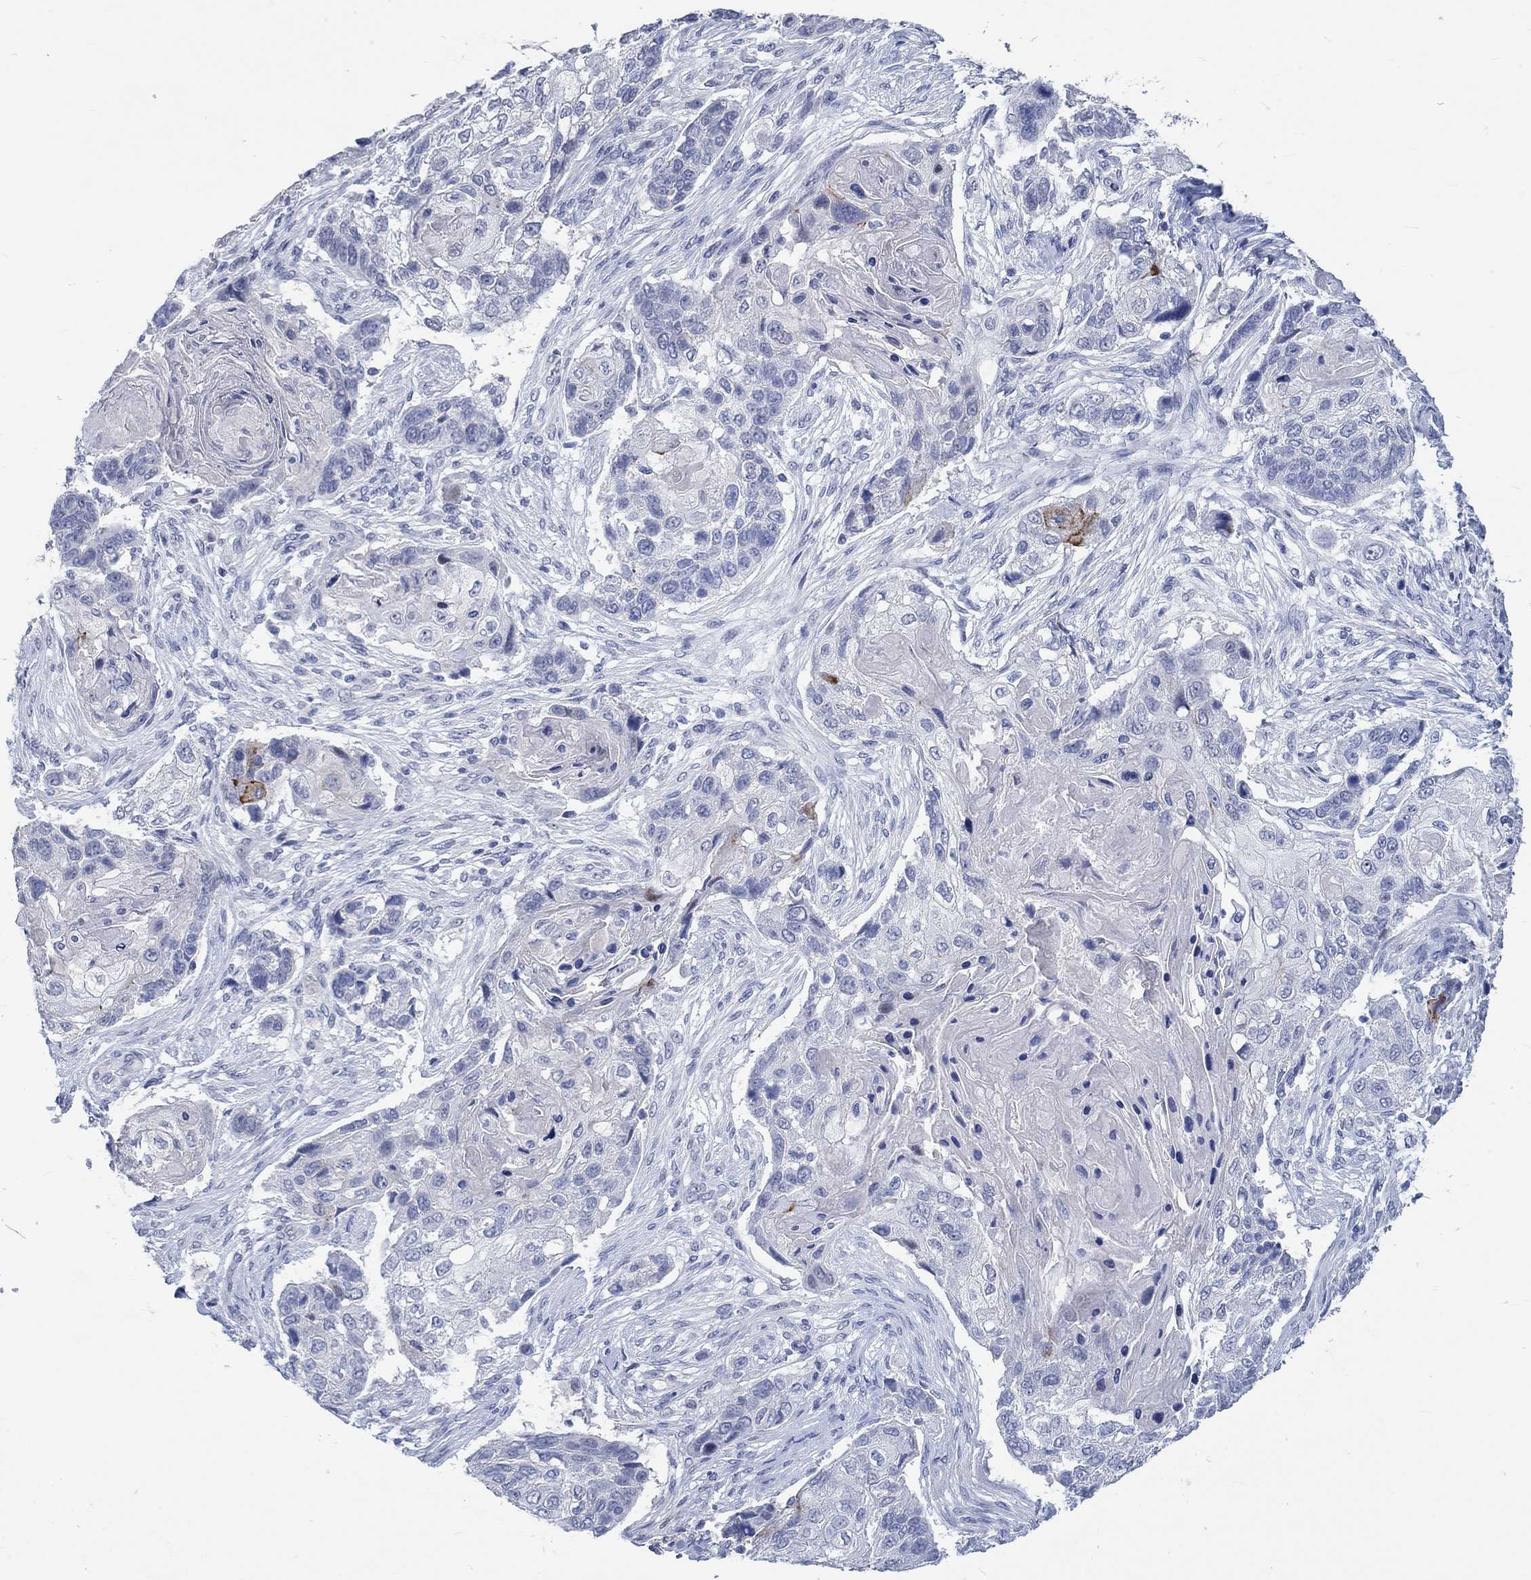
{"staining": {"intensity": "negative", "quantity": "none", "location": "none"}, "tissue": "lung cancer", "cell_type": "Tumor cells", "image_type": "cancer", "snomed": [{"axis": "morphology", "description": "Normal tissue, NOS"}, {"axis": "morphology", "description": "Squamous cell carcinoma, NOS"}, {"axis": "topography", "description": "Bronchus"}, {"axis": "topography", "description": "Lung"}], "caption": "DAB immunohistochemical staining of human squamous cell carcinoma (lung) demonstrates no significant expression in tumor cells.", "gene": "C4orf47", "patient": {"sex": "male", "age": 69}}